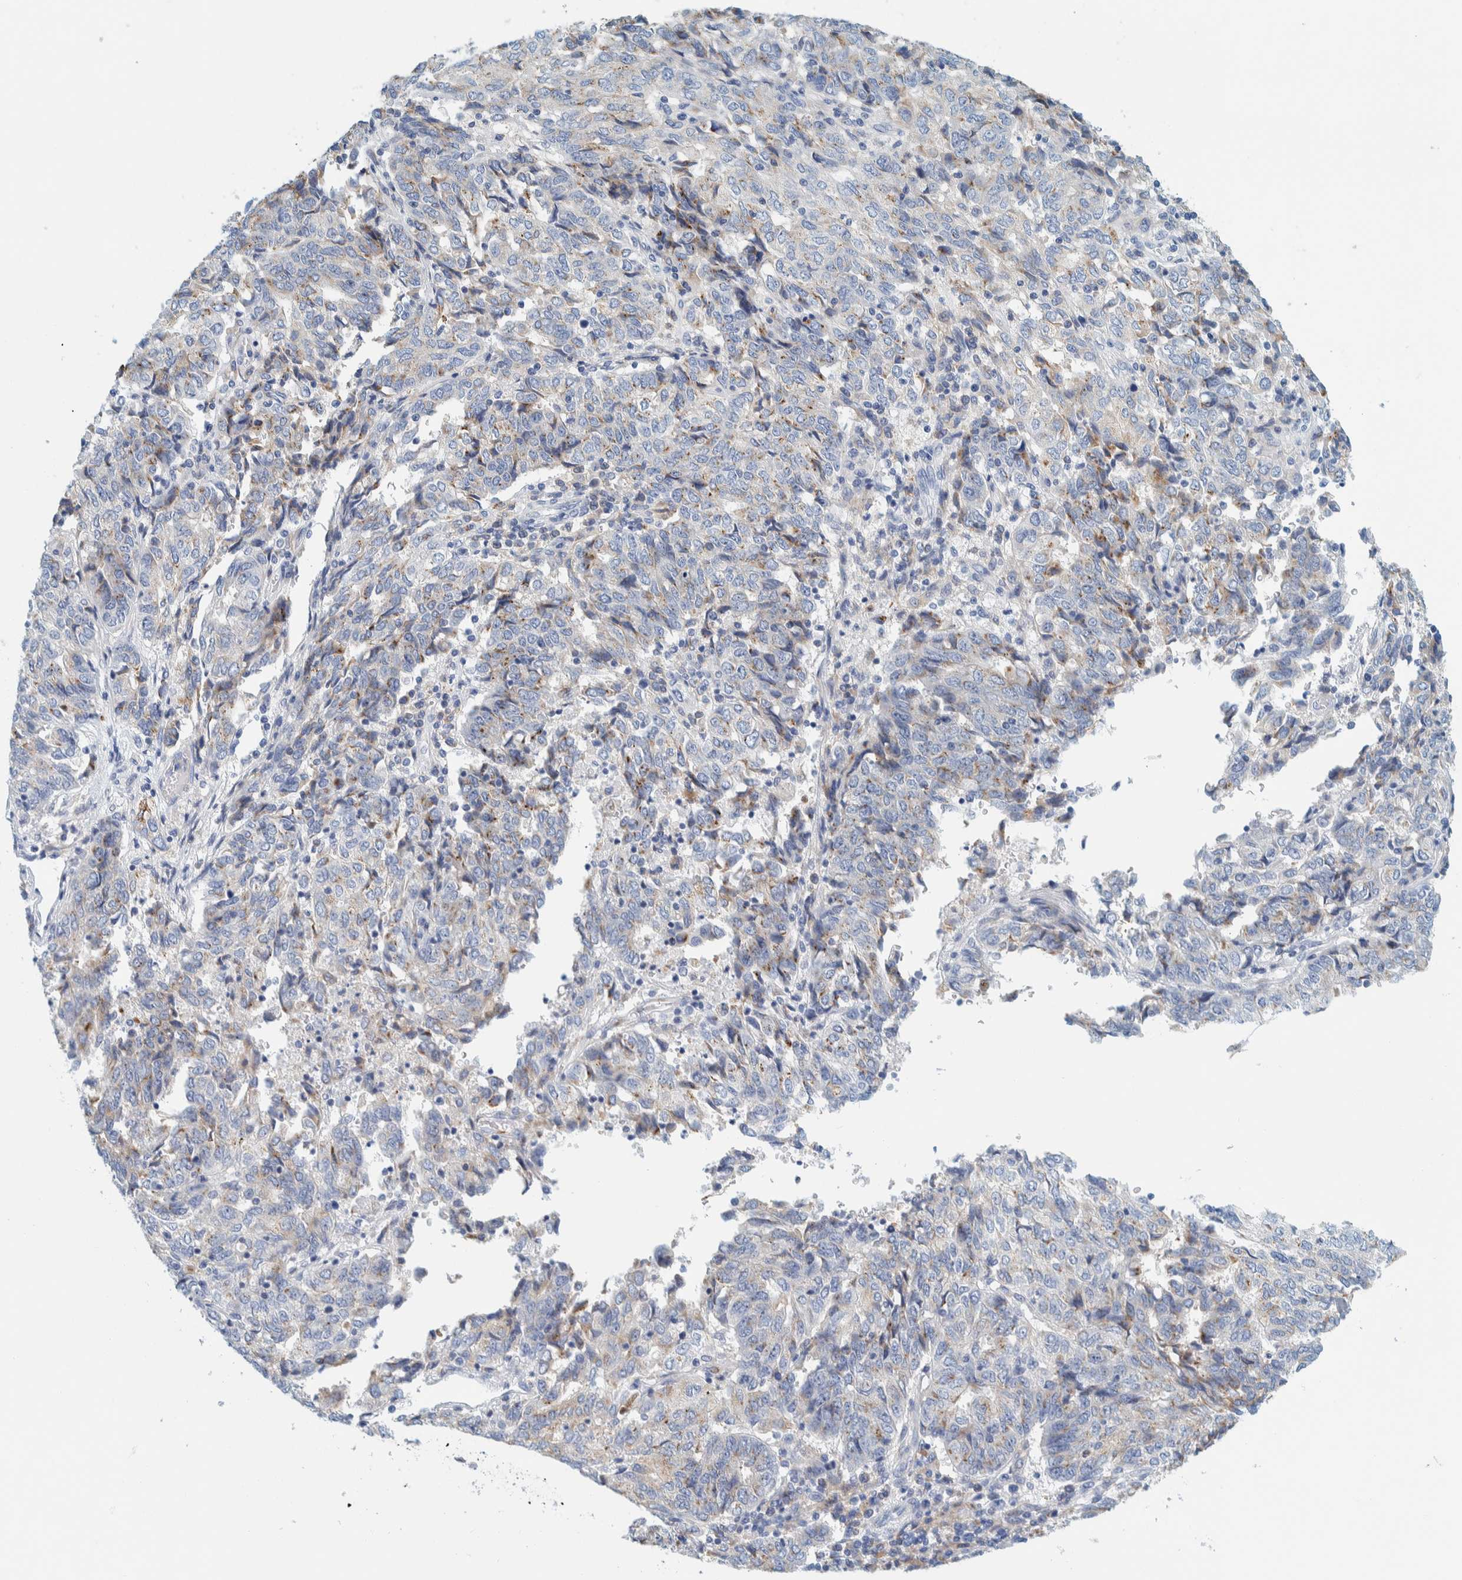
{"staining": {"intensity": "weak", "quantity": "<25%", "location": "cytoplasmic/membranous"}, "tissue": "endometrial cancer", "cell_type": "Tumor cells", "image_type": "cancer", "snomed": [{"axis": "morphology", "description": "Adenocarcinoma, NOS"}, {"axis": "topography", "description": "Endometrium"}], "caption": "Endometrial cancer was stained to show a protein in brown. There is no significant positivity in tumor cells.", "gene": "MOG", "patient": {"sex": "female", "age": 80}}